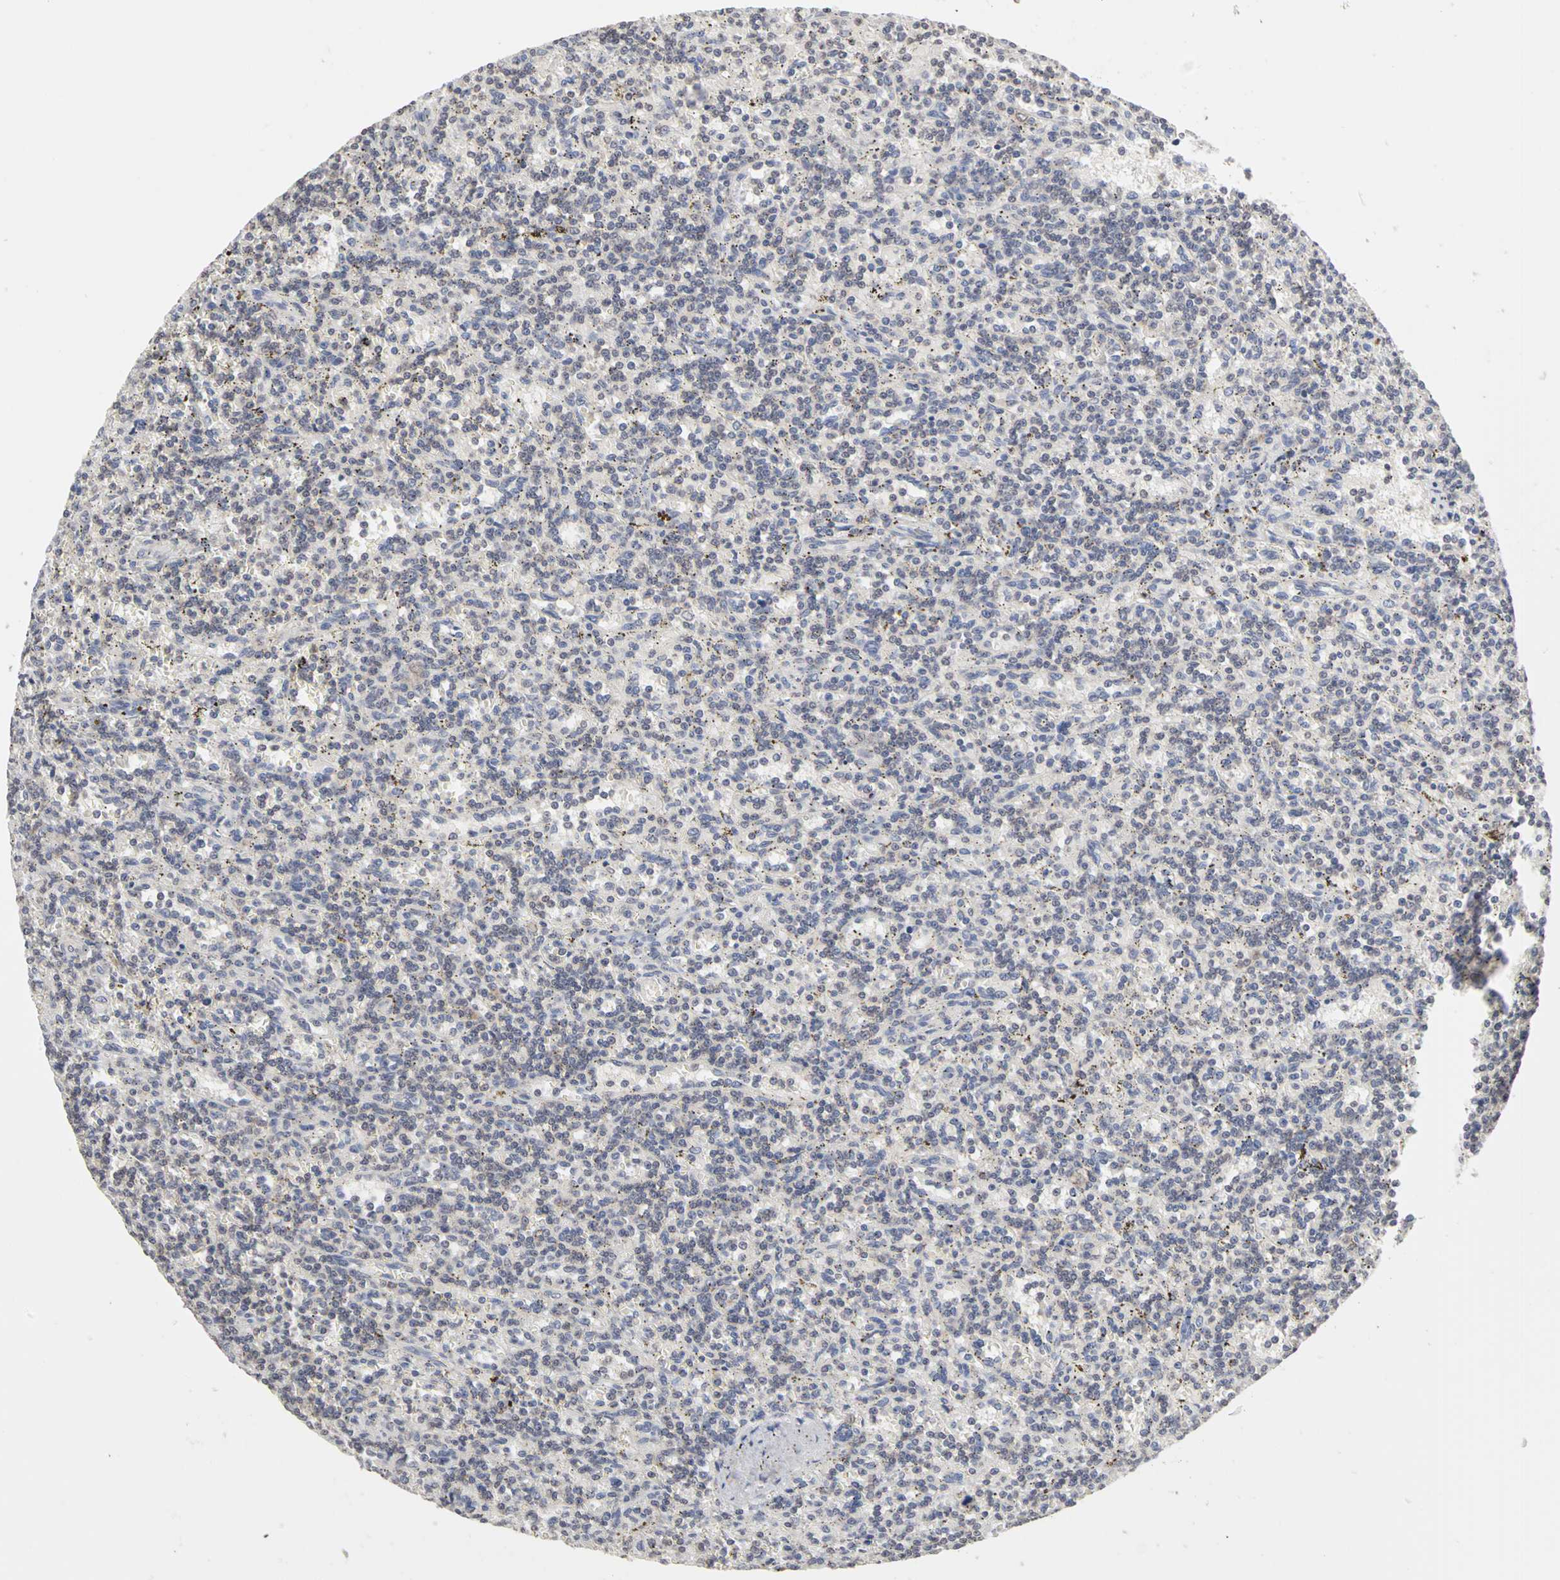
{"staining": {"intensity": "negative", "quantity": "none", "location": "none"}, "tissue": "lymphoma", "cell_type": "Tumor cells", "image_type": "cancer", "snomed": [{"axis": "morphology", "description": "Malignant lymphoma, non-Hodgkin's type, Low grade"}, {"axis": "topography", "description": "Spleen"}], "caption": "Immunohistochemistry micrograph of neoplastic tissue: malignant lymphoma, non-Hodgkin's type (low-grade) stained with DAB (3,3'-diaminobenzidine) shows no significant protein expression in tumor cells. Nuclei are stained in blue.", "gene": "IRAK1", "patient": {"sex": "male", "age": 73}}